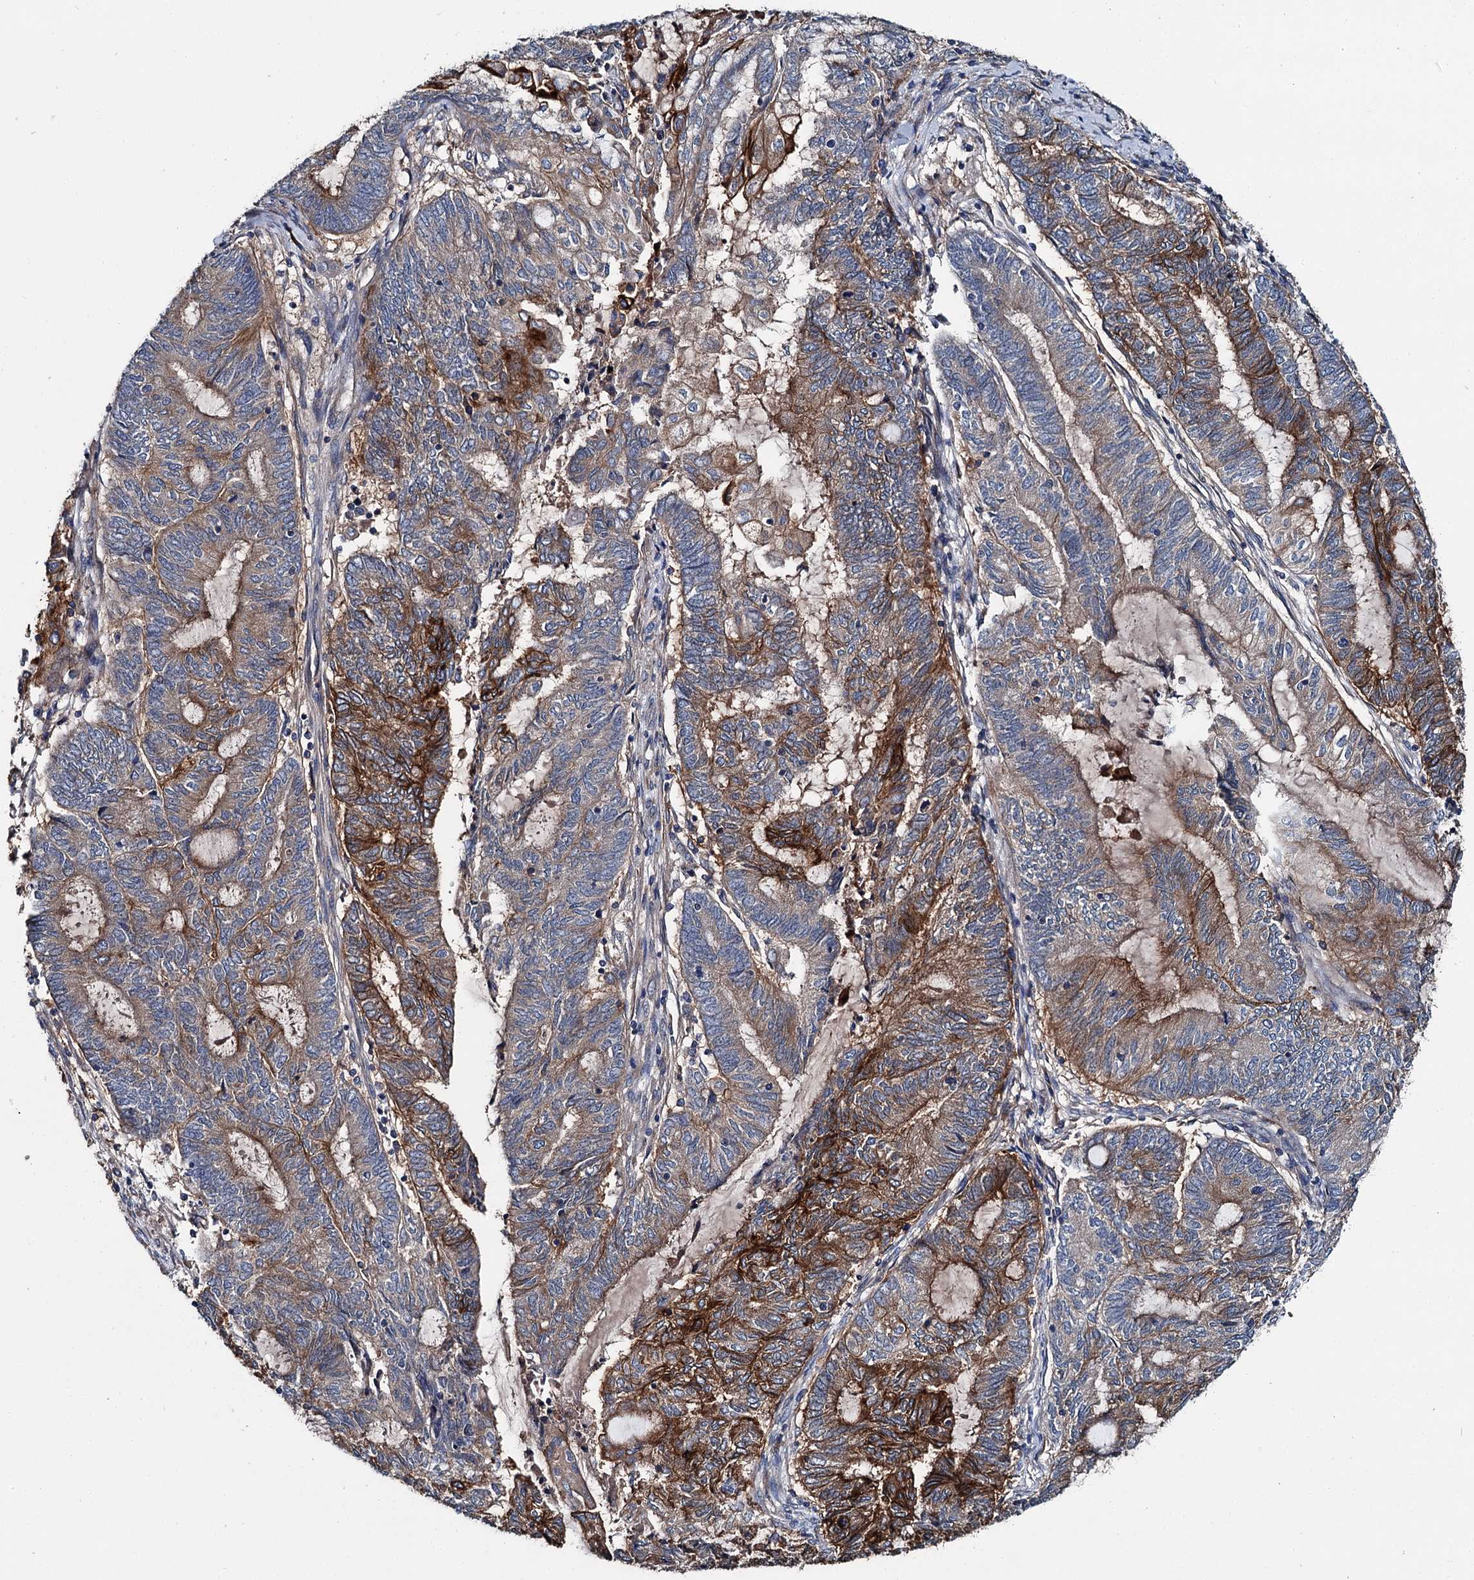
{"staining": {"intensity": "strong", "quantity": "25%-75%", "location": "cytoplasmic/membranous"}, "tissue": "endometrial cancer", "cell_type": "Tumor cells", "image_type": "cancer", "snomed": [{"axis": "morphology", "description": "Adenocarcinoma, NOS"}, {"axis": "topography", "description": "Uterus"}, {"axis": "topography", "description": "Endometrium"}], "caption": "Immunohistochemical staining of human endometrial adenocarcinoma displays strong cytoplasmic/membranous protein positivity in approximately 25%-75% of tumor cells.", "gene": "SLC22A25", "patient": {"sex": "female", "age": 70}}